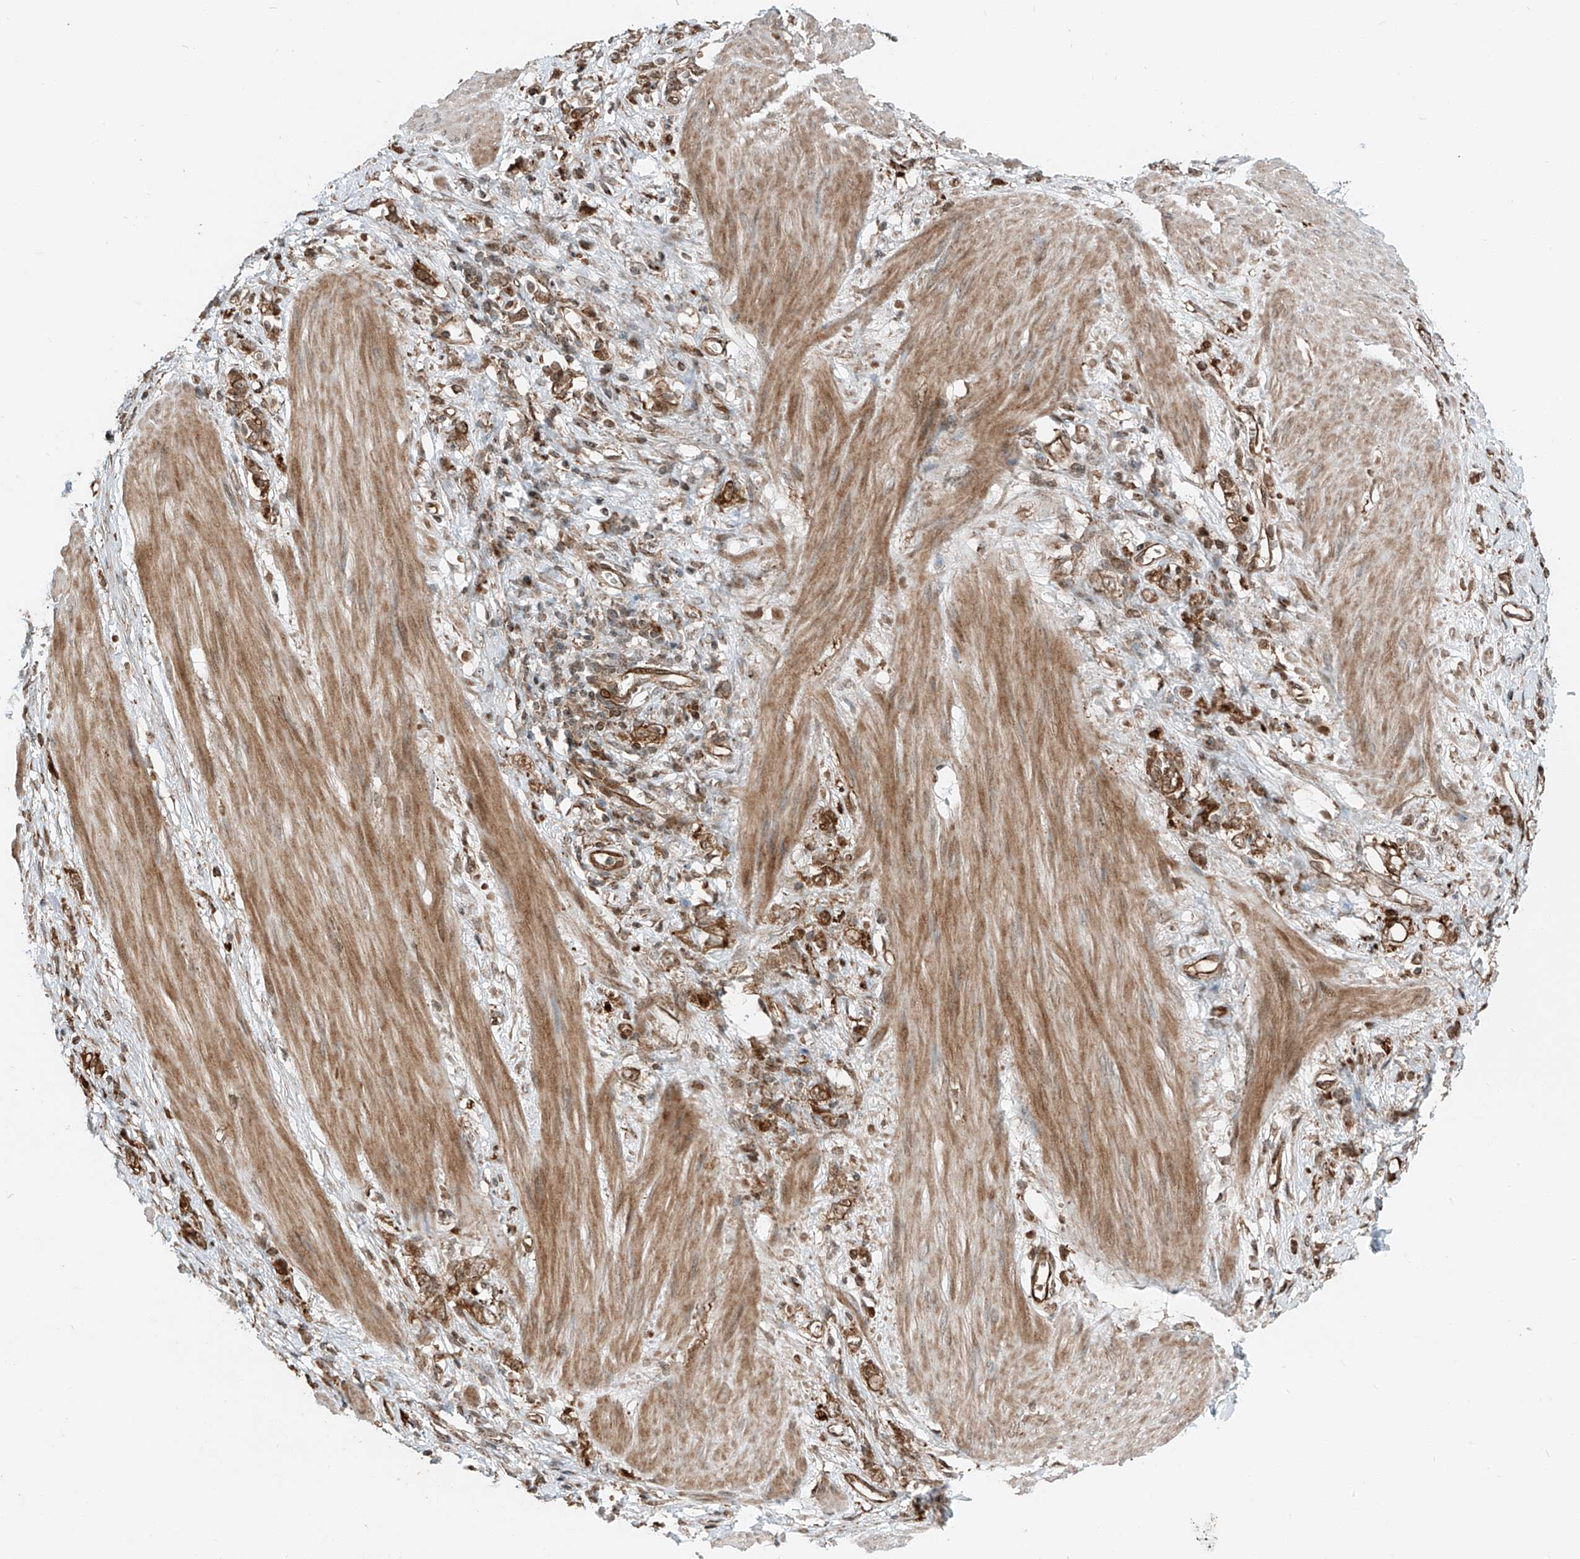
{"staining": {"intensity": "strong", "quantity": ">75%", "location": "cytoplasmic/membranous"}, "tissue": "stomach cancer", "cell_type": "Tumor cells", "image_type": "cancer", "snomed": [{"axis": "morphology", "description": "Adenocarcinoma, NOS"}, {"axis": "topography", "description": "Stomach"}], "caption": "Immunohistochemical staining of stomach cancer (adenocarcinoma) exhibits strong cytoplasmic/membranous protein staining in approximately >75% of tumor cells. The staining was performed using DAB to visualize the protein expression in brown, while the nuclei were stained in blue with hematoxylin (Magnification: 20x).", "gene": "USP48", "patient": {"sex": "female", "age": 76}}